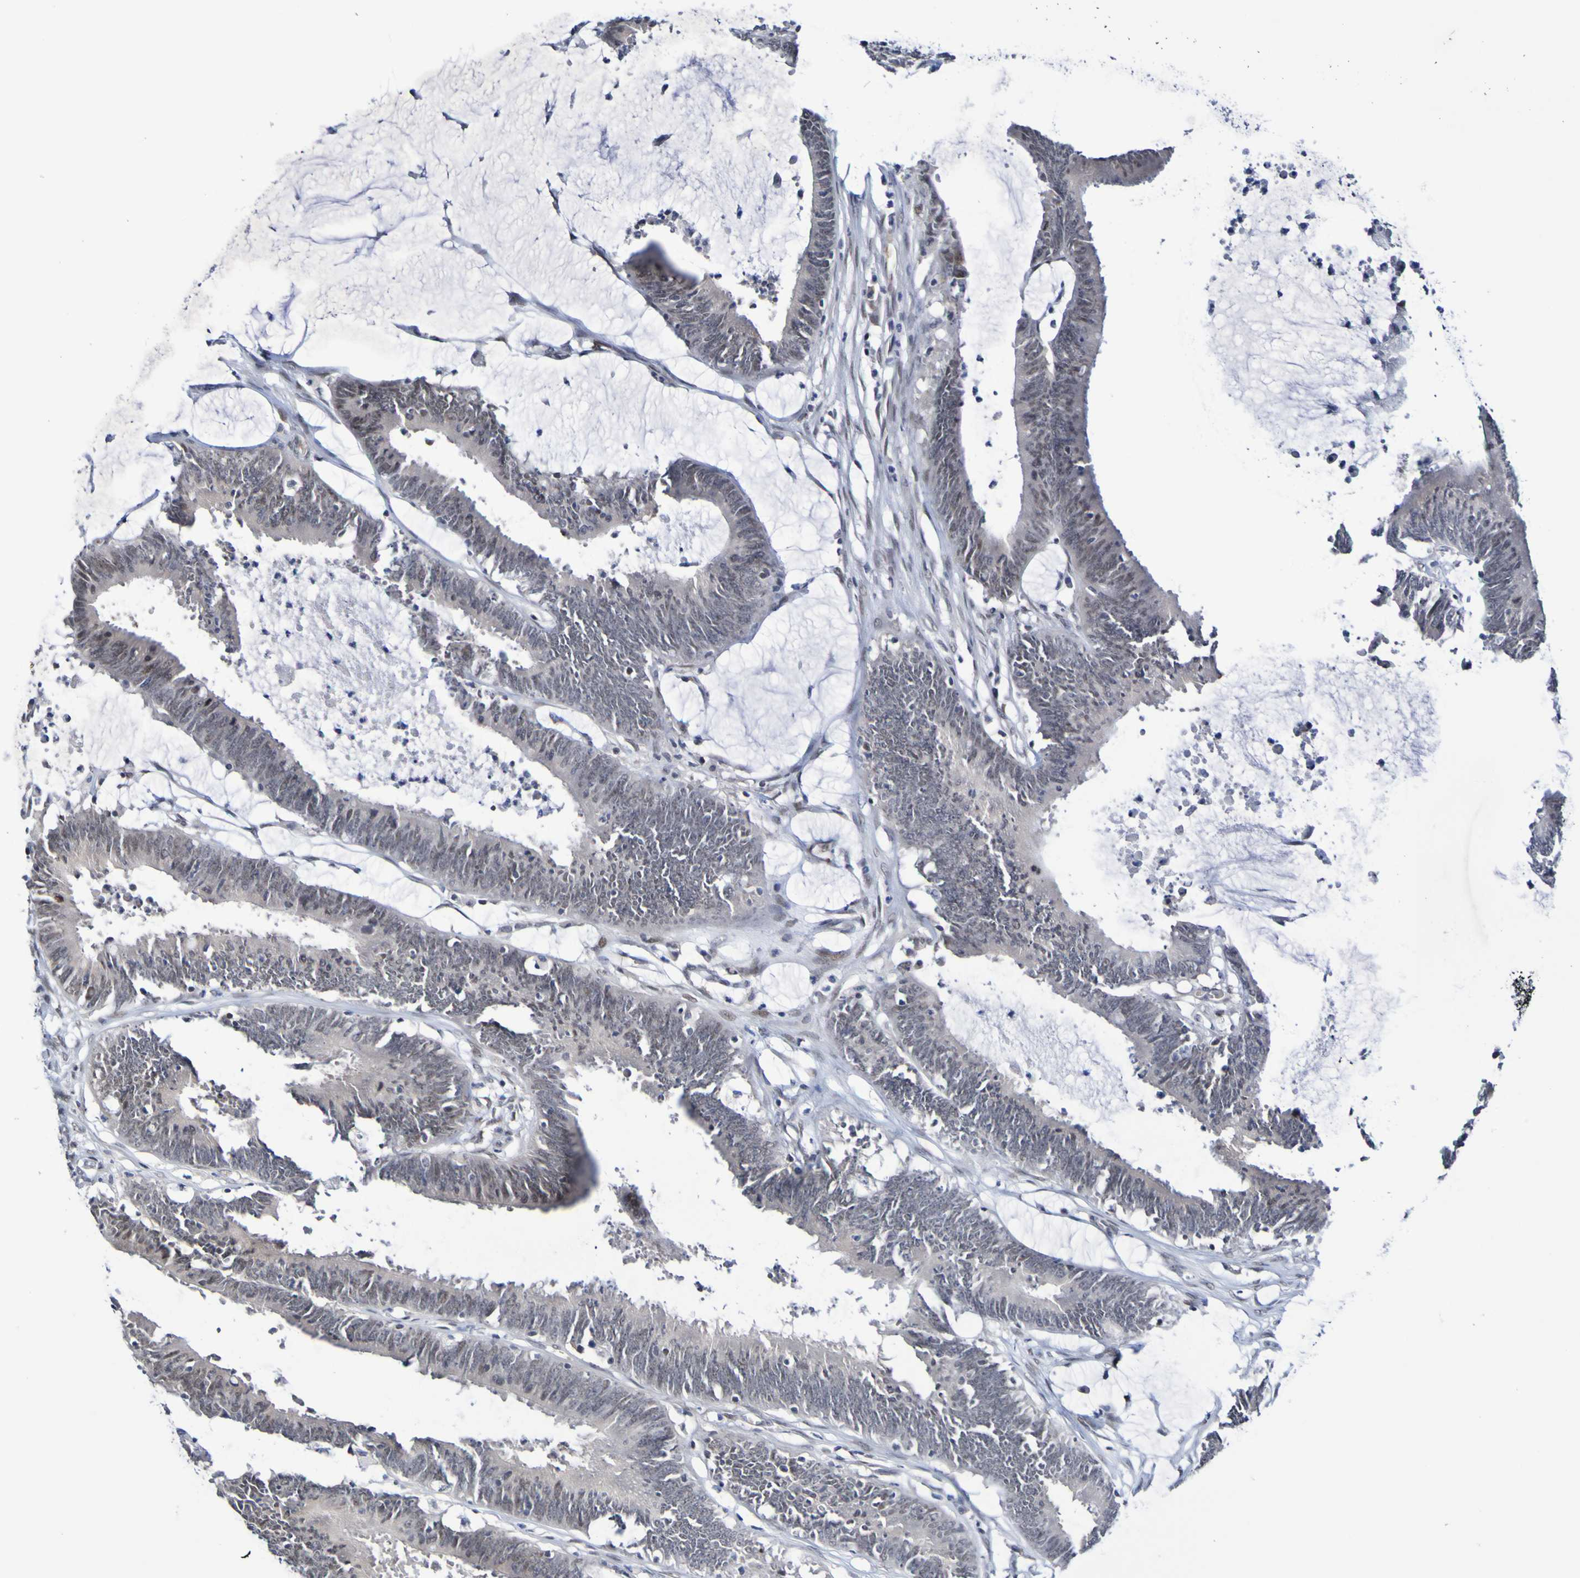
{"staining": {"intensity": "moderate", "quantity": "<25%", "location": "nuclear"}, "tissue": "colorectal cancer", "cell_type": "Tumor cells", "image_type": "cancer", "snomed": [{"axis": "morphology", "description": "Adenocarcinoma, NOS"}, {"axis": "topography", "description": "Rectum"}], "caption": "There is low levels of moderate nuclear expression in tumor cells of adenocarcinoma (colorectal), as demonstrated by immunohistochemical staining (brown color).", "gene": "PCGF1", "patient": {"sex": "female", "age": 66}}